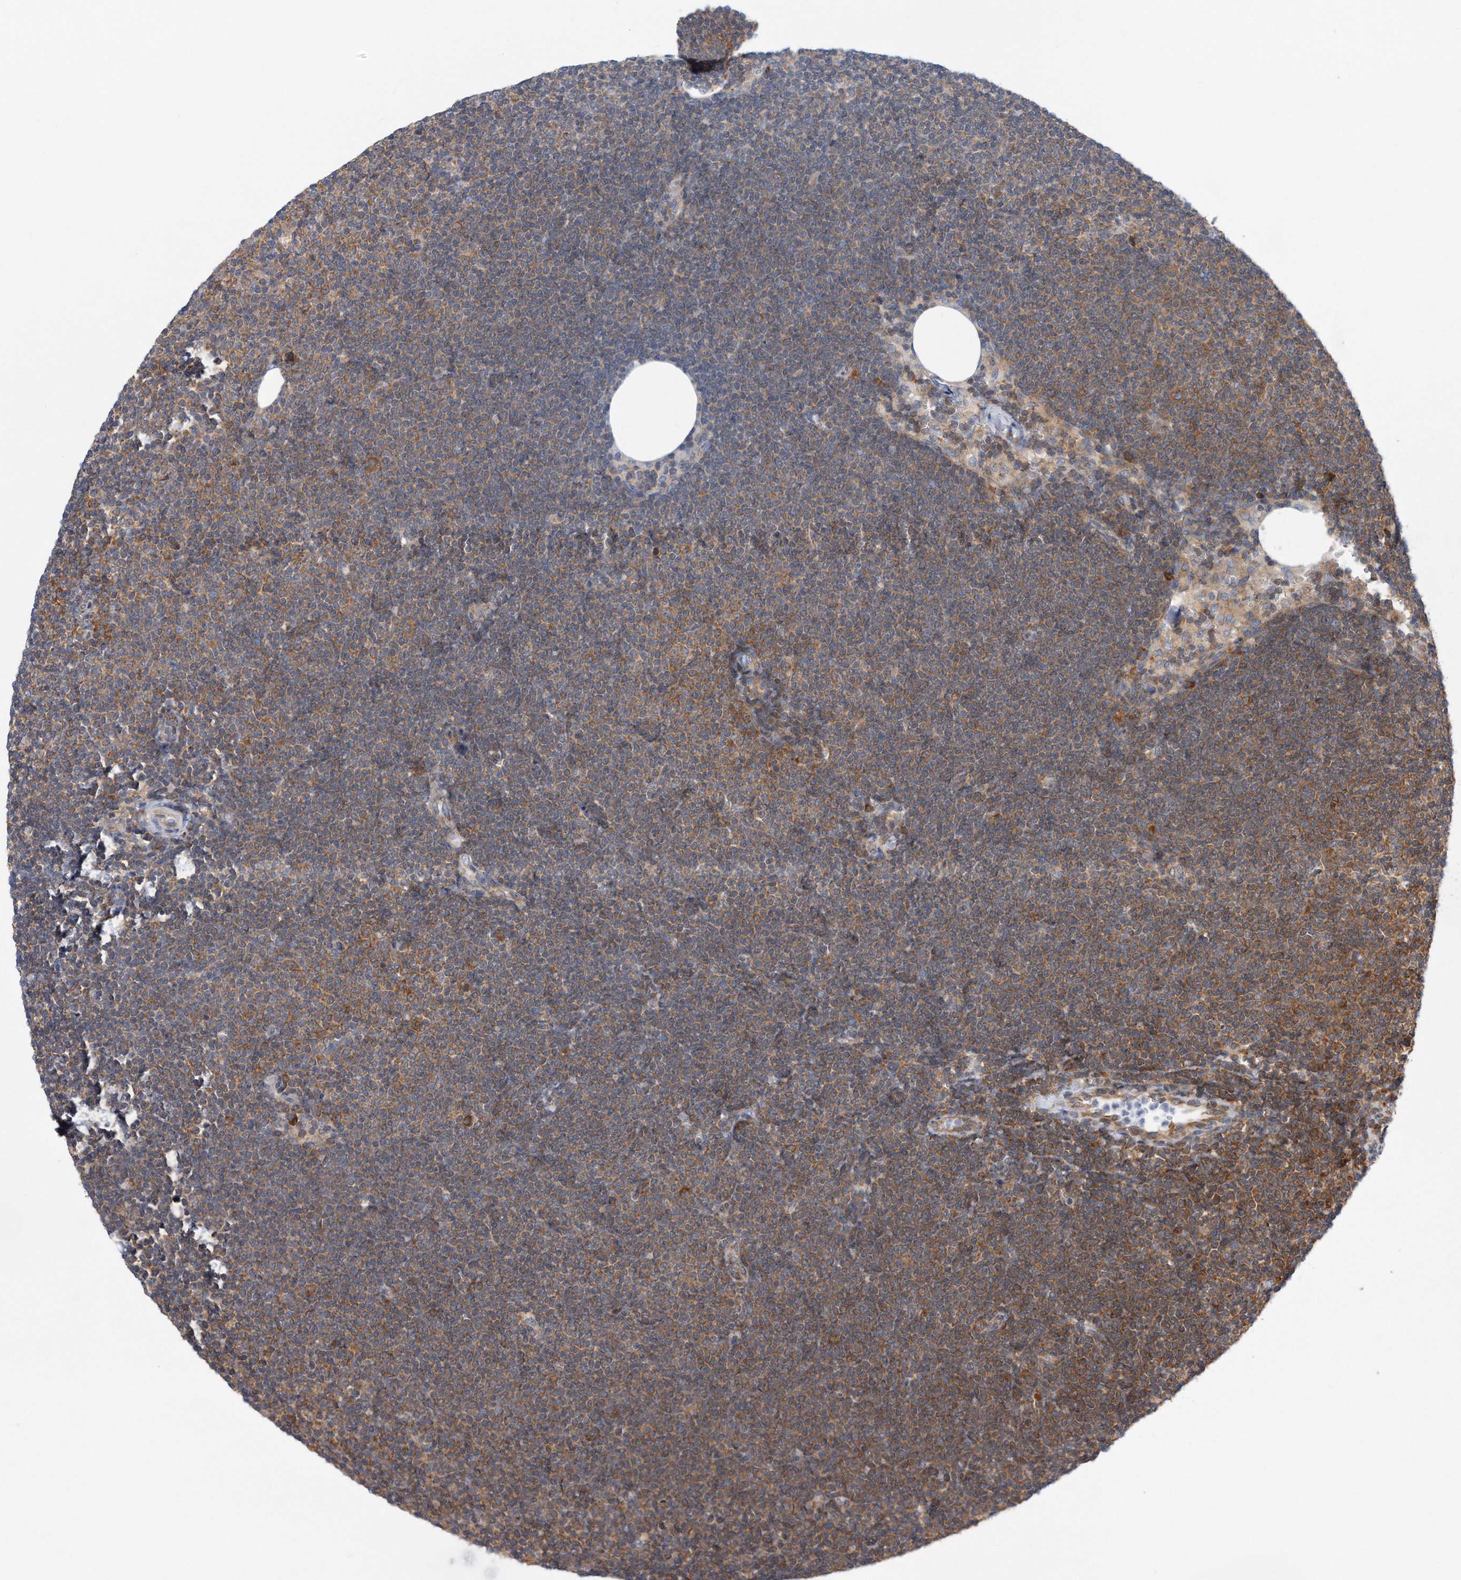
{"staining": {"intensity": "moderate", "quantity": "25%-75%", "location": "cytoplasmic/membranous"}, "tissue": "lymphoma", "cell_type": "Tumor cells", "image_type": "cancer", "snomed": [{"axis": "morphology", "description": "Malignant lymphoma, non-Hodgkin's type, Low grade"}, {"axis": "topography", "description": "Lymph node"}], "caption": "This image shows IHC staining of human lymphoma, with medium moderate cytoplasmic/membranous positivity in about 25%-75% of tumor cells.", "gene": "RPL26L1", "patient": {"sex": "female", "age": 53}}